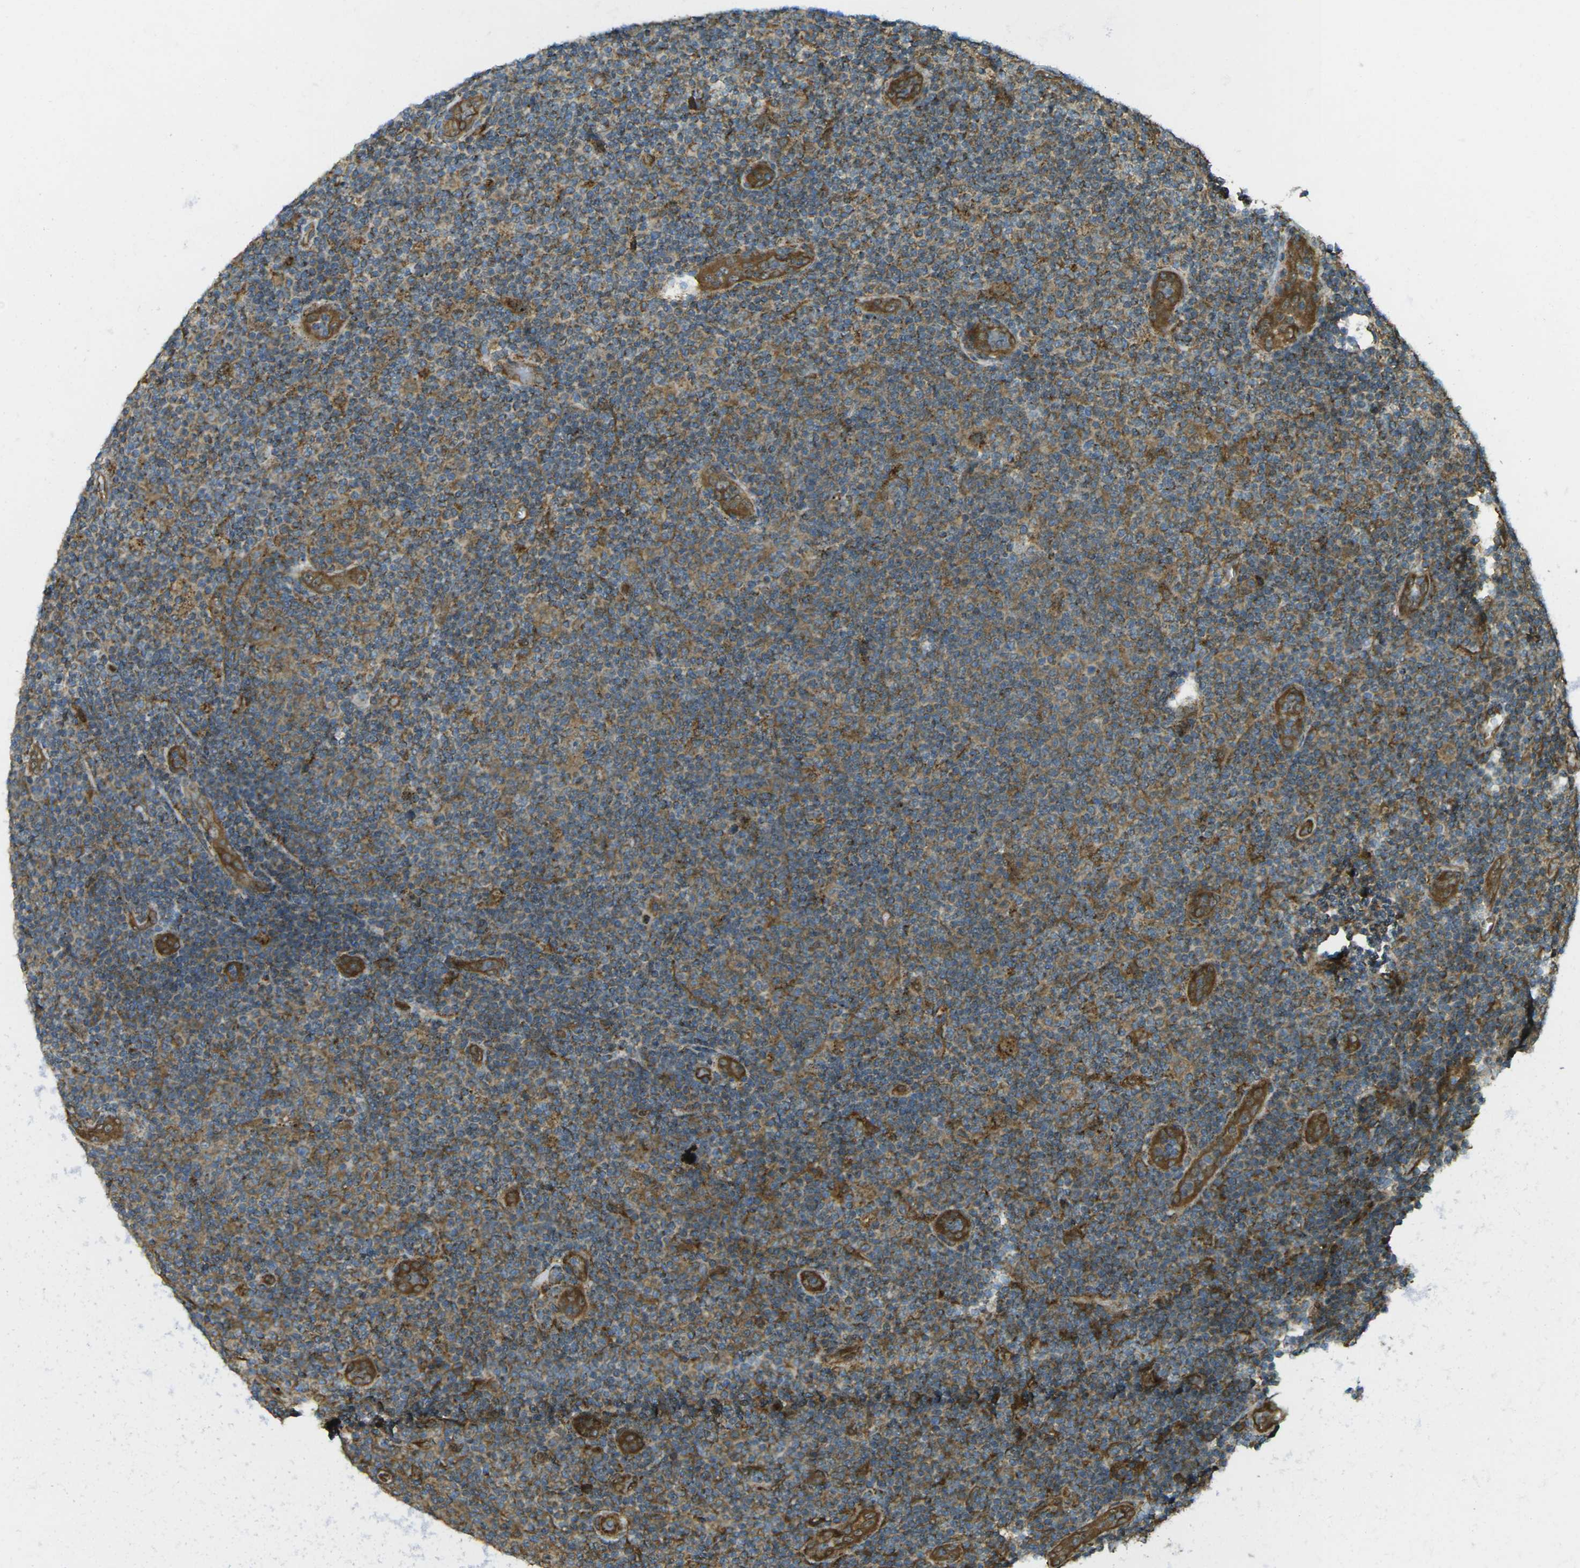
{"staining": {"intensity": "weak", "quantity": "25%-75%", "location": "cytoplasmic/membranous"}, "tissue": "lymphoma", "cell_type": "Tumor cells", "image_type": "cancer", "snomed": [{"axis": "morphology", "description": "Malignant lymphoma, non-Hodgkin's type, Low grade"}, {"axis": "topography", "description": "Lymph node"}], "caption": "IHC micrograph of neoplastic tissue: human low-grade malignant lymphoma, non-Hodgkin's type stained using immunohistochemistry (IHC) displays low levels of weak protein expression localized specifically in the cytoplasmic/membranous of tumor cells, appearing as a cytoplasmic/membranous brown color.", "gene": "CHMP3", "patient": {"sex": "male", "age": 83}}